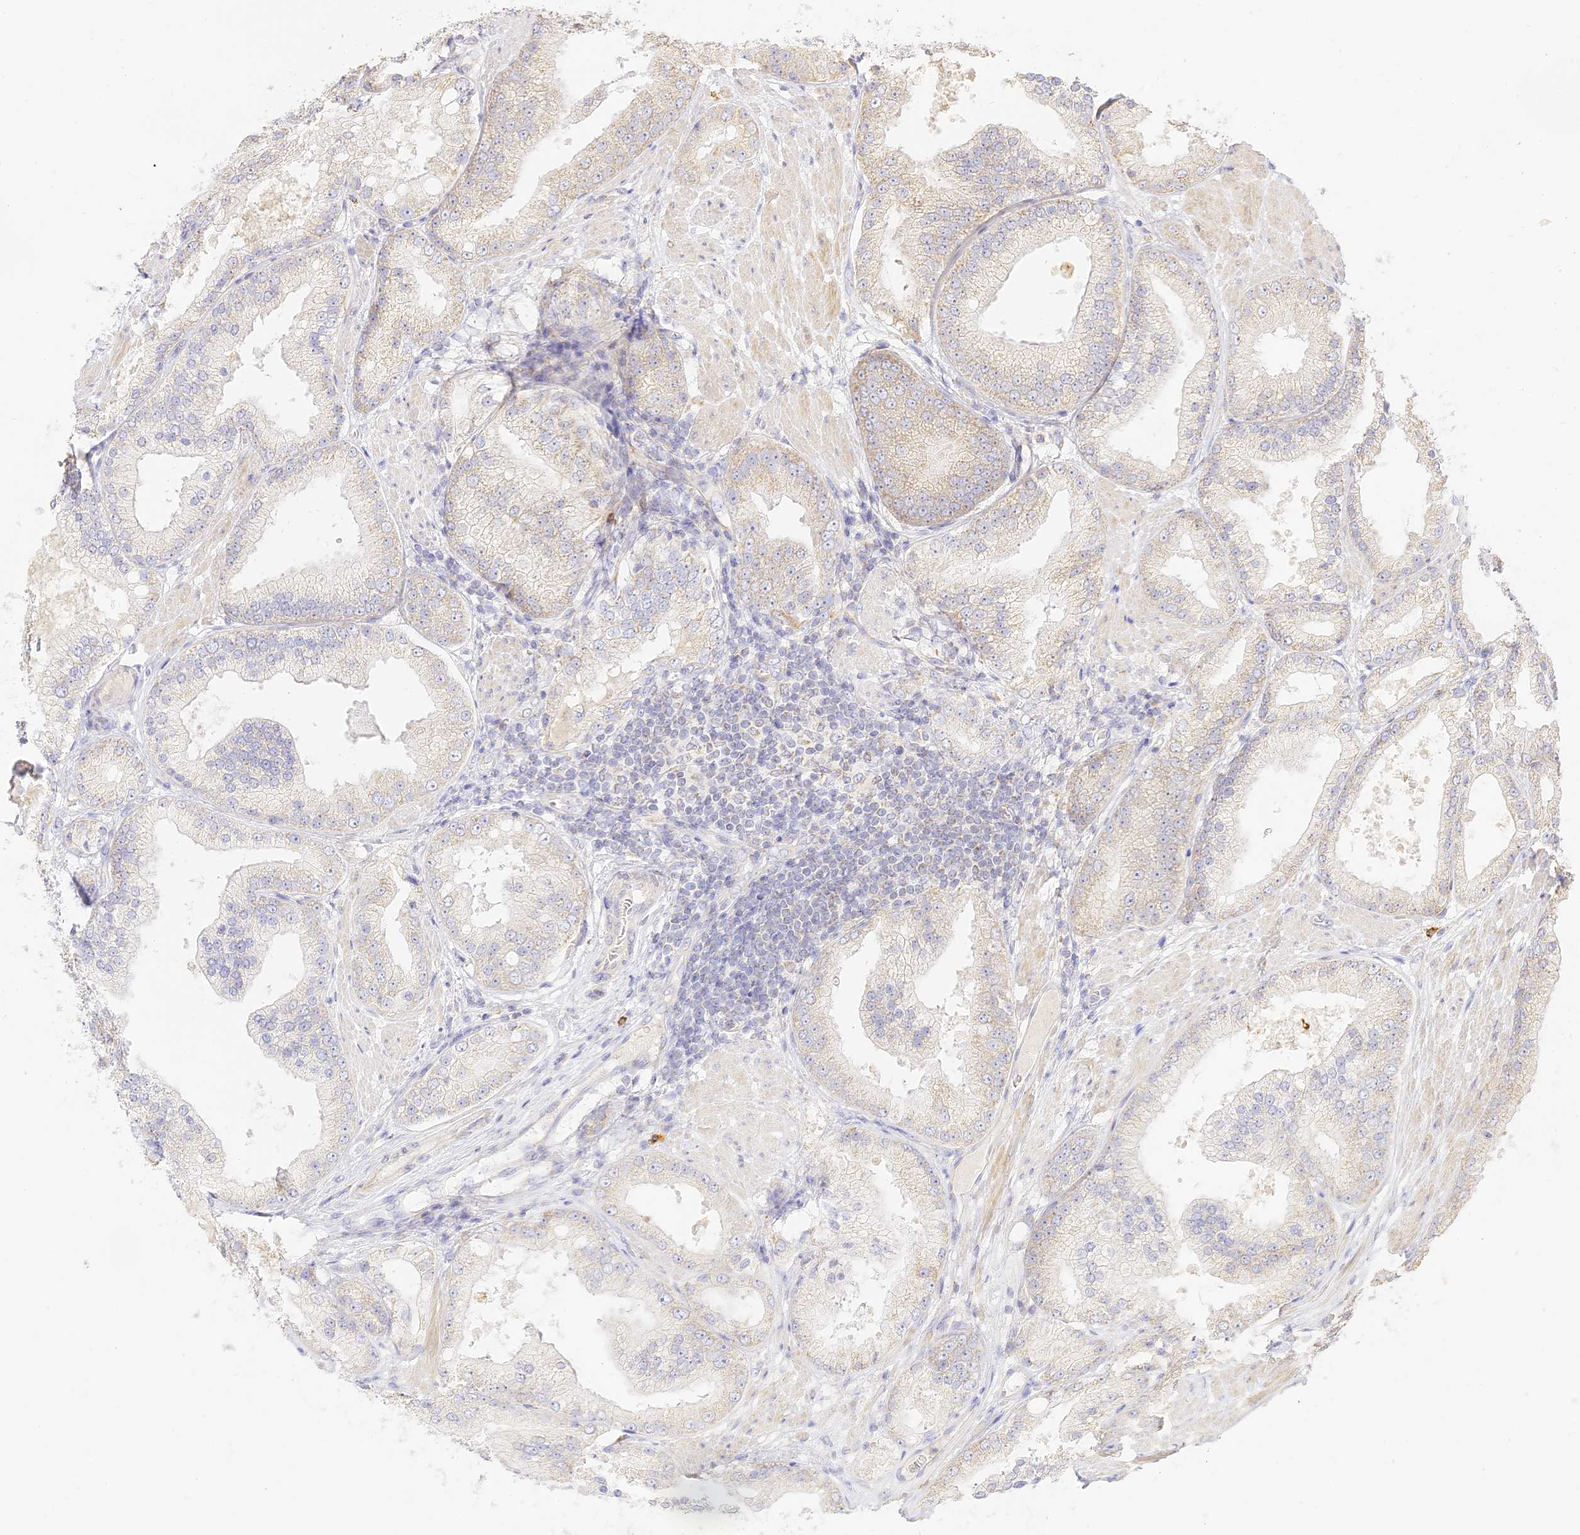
{"staining": {"intensity": "weak", "quantity": "<25%", "location": "cytoplasmic/membranous"}, "tissue": "prostate cancer", "cell_type": "Tumor cells", "image_type": "cancer", "snomed": [{"axis": "morphology", "description": "Adenocarcinoma, Low grade"}, {"axis": "topography", "description": "Prostate"}], "caption": "The IHC micrograph has no significant expression in tumor cells of prostate cancer (low-grade adenocarcinoma) tissue.", "gene": "LRRC15", "patient": {"sex": "male", "age": 67}}